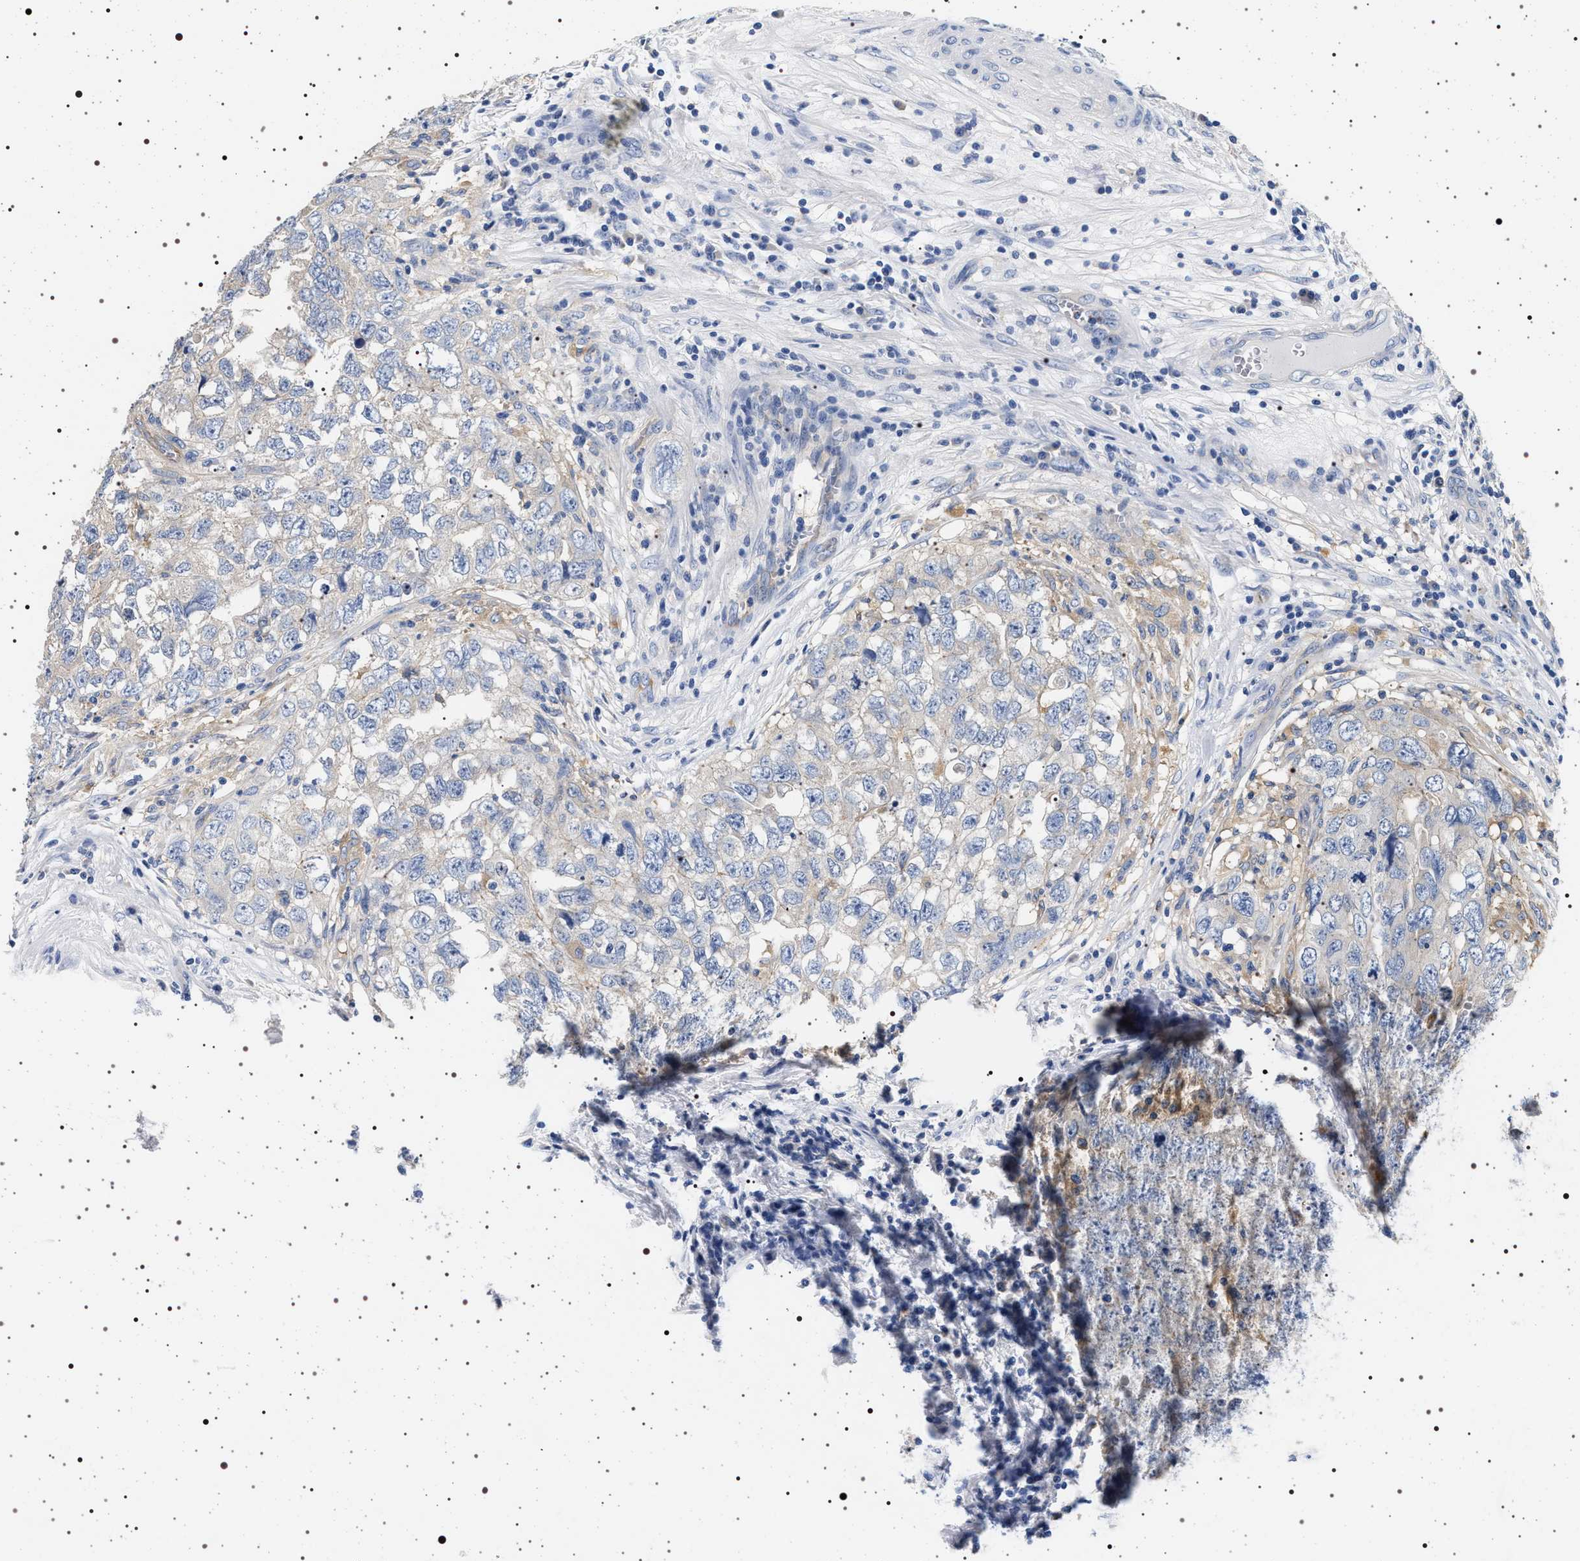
{"staining": {"intensity": "weak", "quantity": "<25%", "location": "cytoplasmic/membranous"}, "tissue": "testis cancer", "cell_type": "Tumor cells", "image_type": "cancer", "snomed": [{"axis": "morphology", "description": "Seminoma, NOS"}, {"axis": "morphology", "description": "Carcinoma, Embryonal, NOS"}, {"axis": "topography", "description": "Testis"}], "caption": "Testis seminoma stained for a protein using immunohistochemistry shows no staining tumor cells.", "gene": "HSD17B1", "patient": {"sex": "male", "age": 43}}